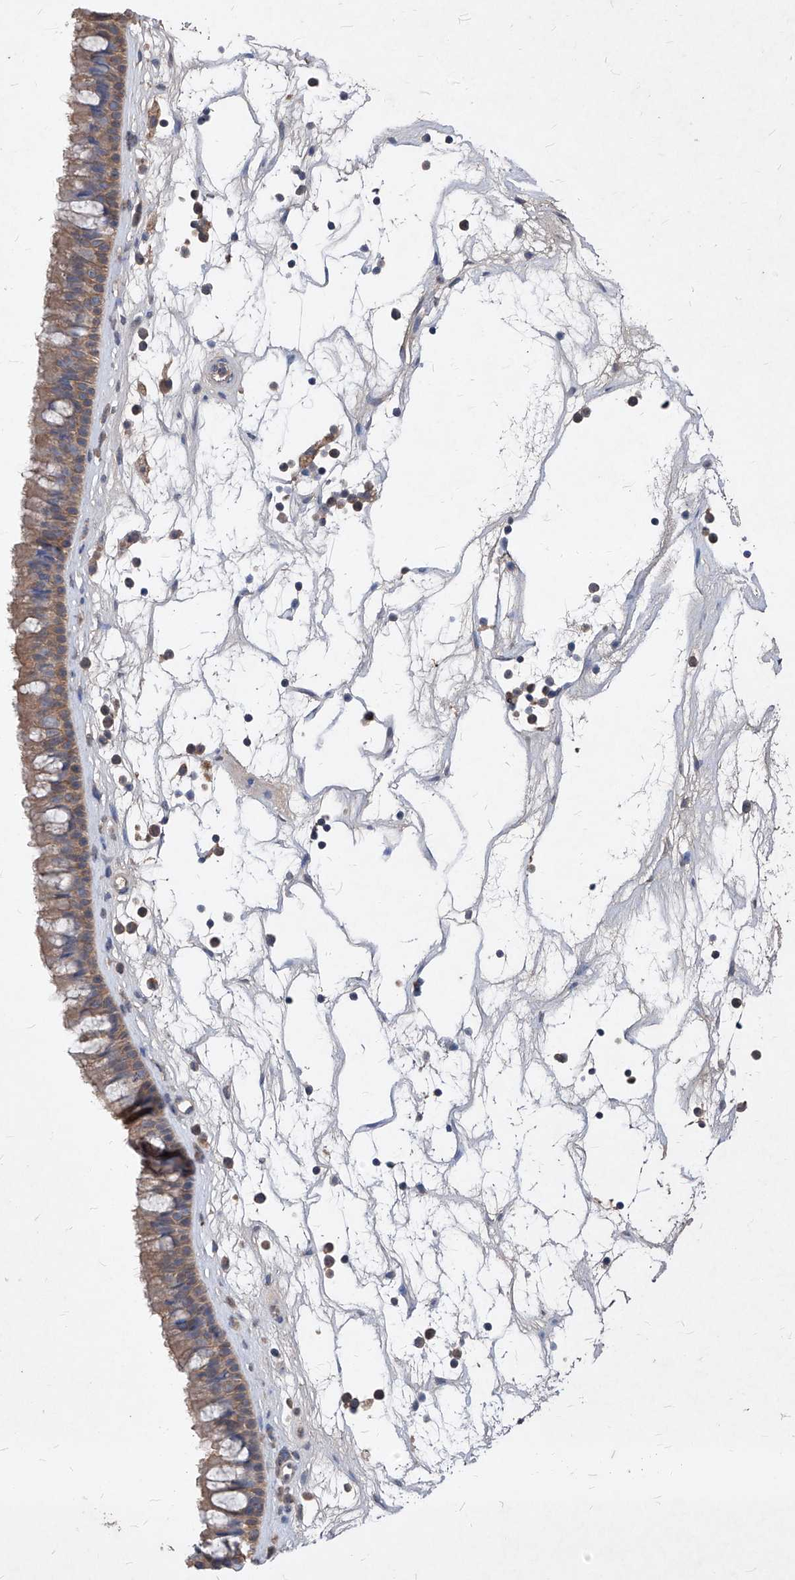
{"staining": {"intensity": "moderate", "quantity": ">75%", "location": "cytoplasmic/membranous"}, "tissue": "nasopharynx", "cell_type": "Respiratory epithelial cells", "image_type": "normal", "snomed": [{"axis": "morphology", "description": "Normal tissue, NOS"}, {"axis": "topography", "description": "Nasopharynx"}], "caption": "IHC staining of unremarkable nasopharynx, which demonstrates medium levels of moderate cytoplasmic/membranous expression in approximately >75% of respiratory epithelial cells indicating moderate cytoplasmic/membranous protein positivity. The staining was performed using DAB (3,3'-diaminobenzidine) (brown) for protein detection and nuclei were counterstained in hematoxylin (blue).", "gene": "SYNGR1", "patient": {"sex": "male", "age": 64}}